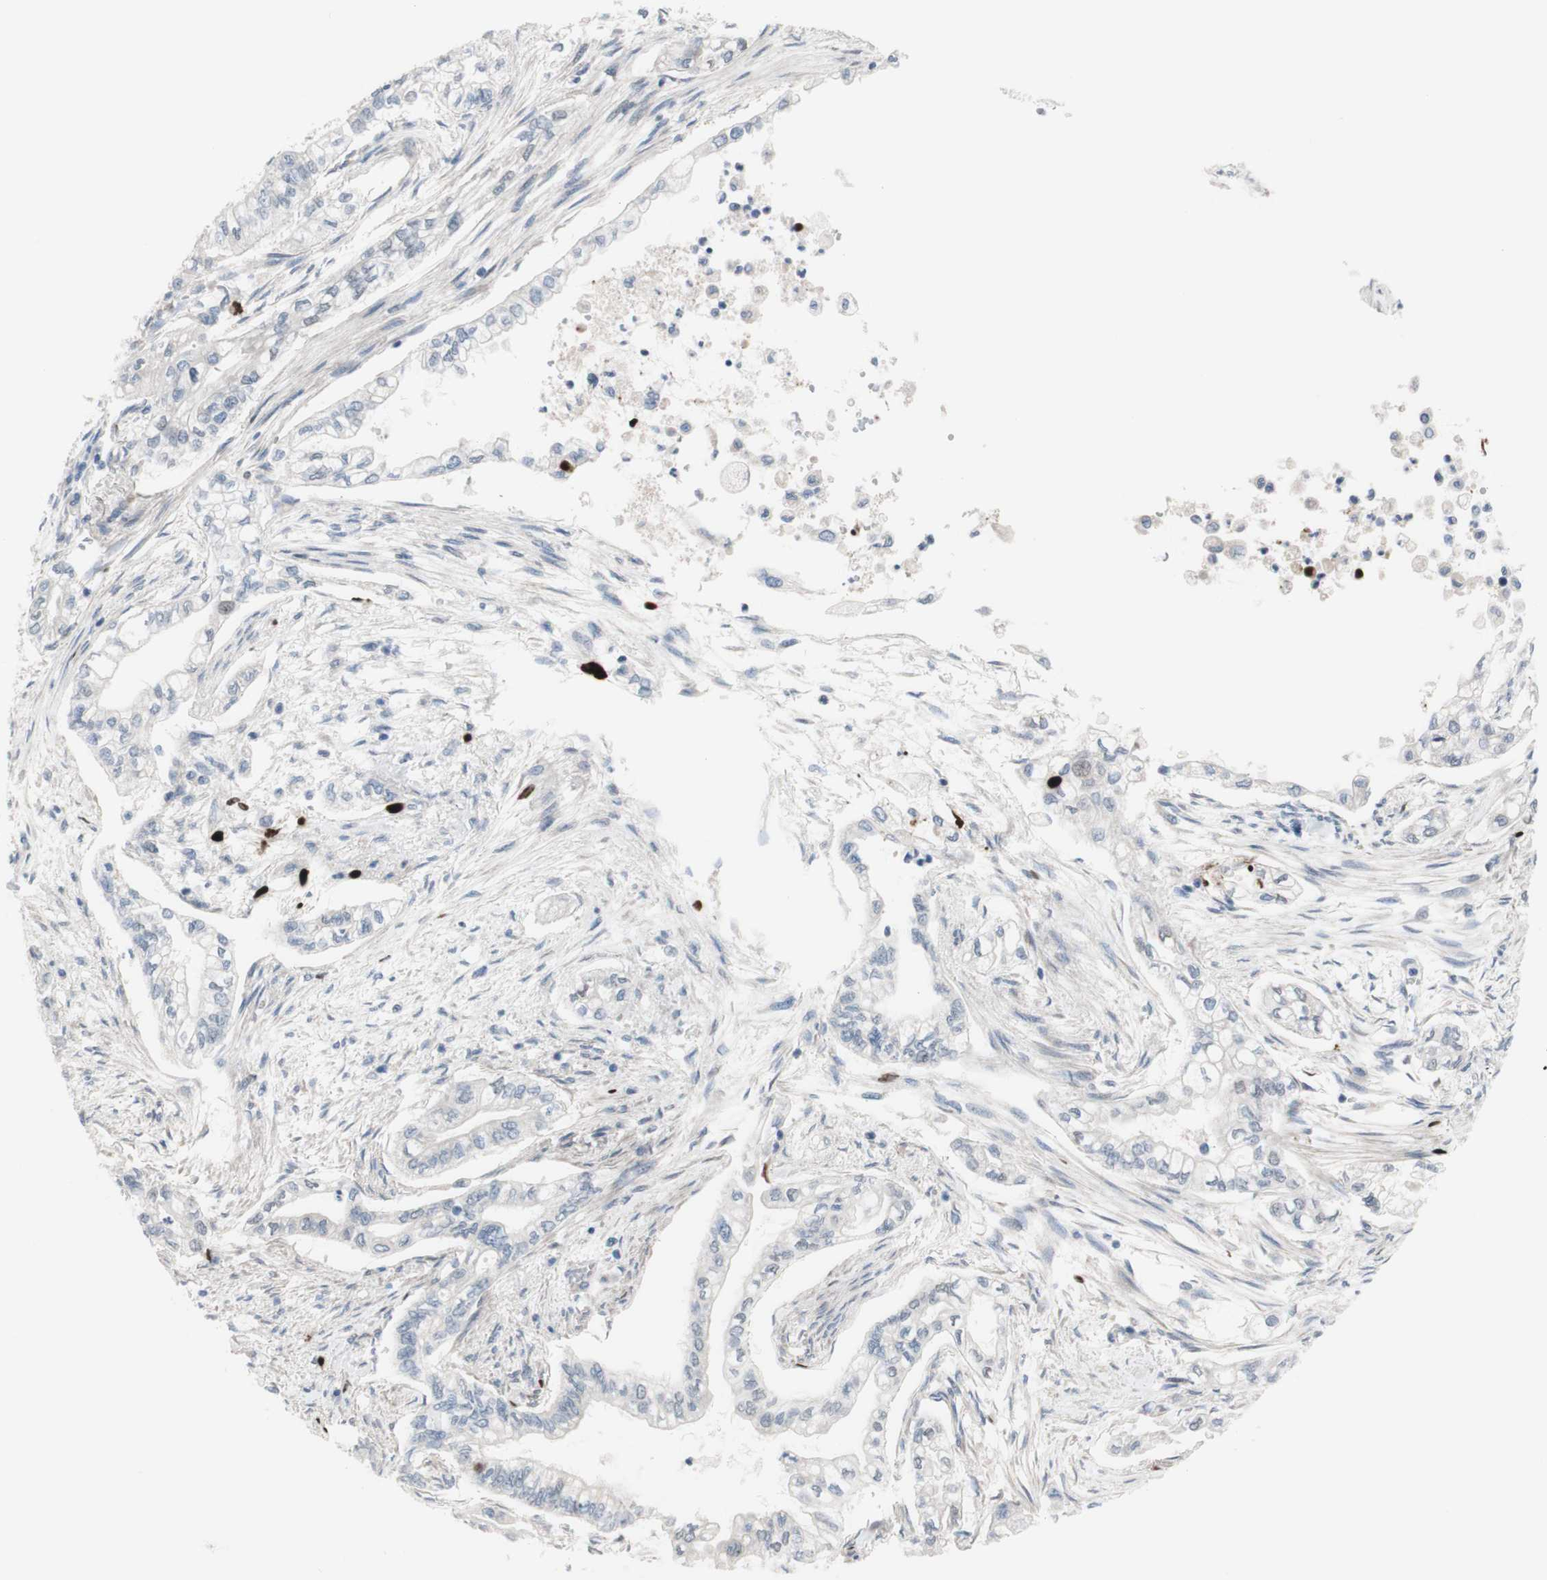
{"staining": {"intensity": "negative", "quantity": "none", "location": "none"}, "tissue": "pancreatic cancer", "cell_type": "Tumor cells", "image_type": "cancer", "snomed": [{"axis": "morphology", "description": "Normal tissue, NOS"}, {"axis": "topography", "description": "Pancreas"}], "caption": "Immunohistochemistry (IHC) histopathology image of pancreatic cancer stained for a protein (brown), which shows no expression in tumor cells. Nuclei are stained in blue.", "gene": "PHTF2", "patient": {"sex": "male", "age": 42}}